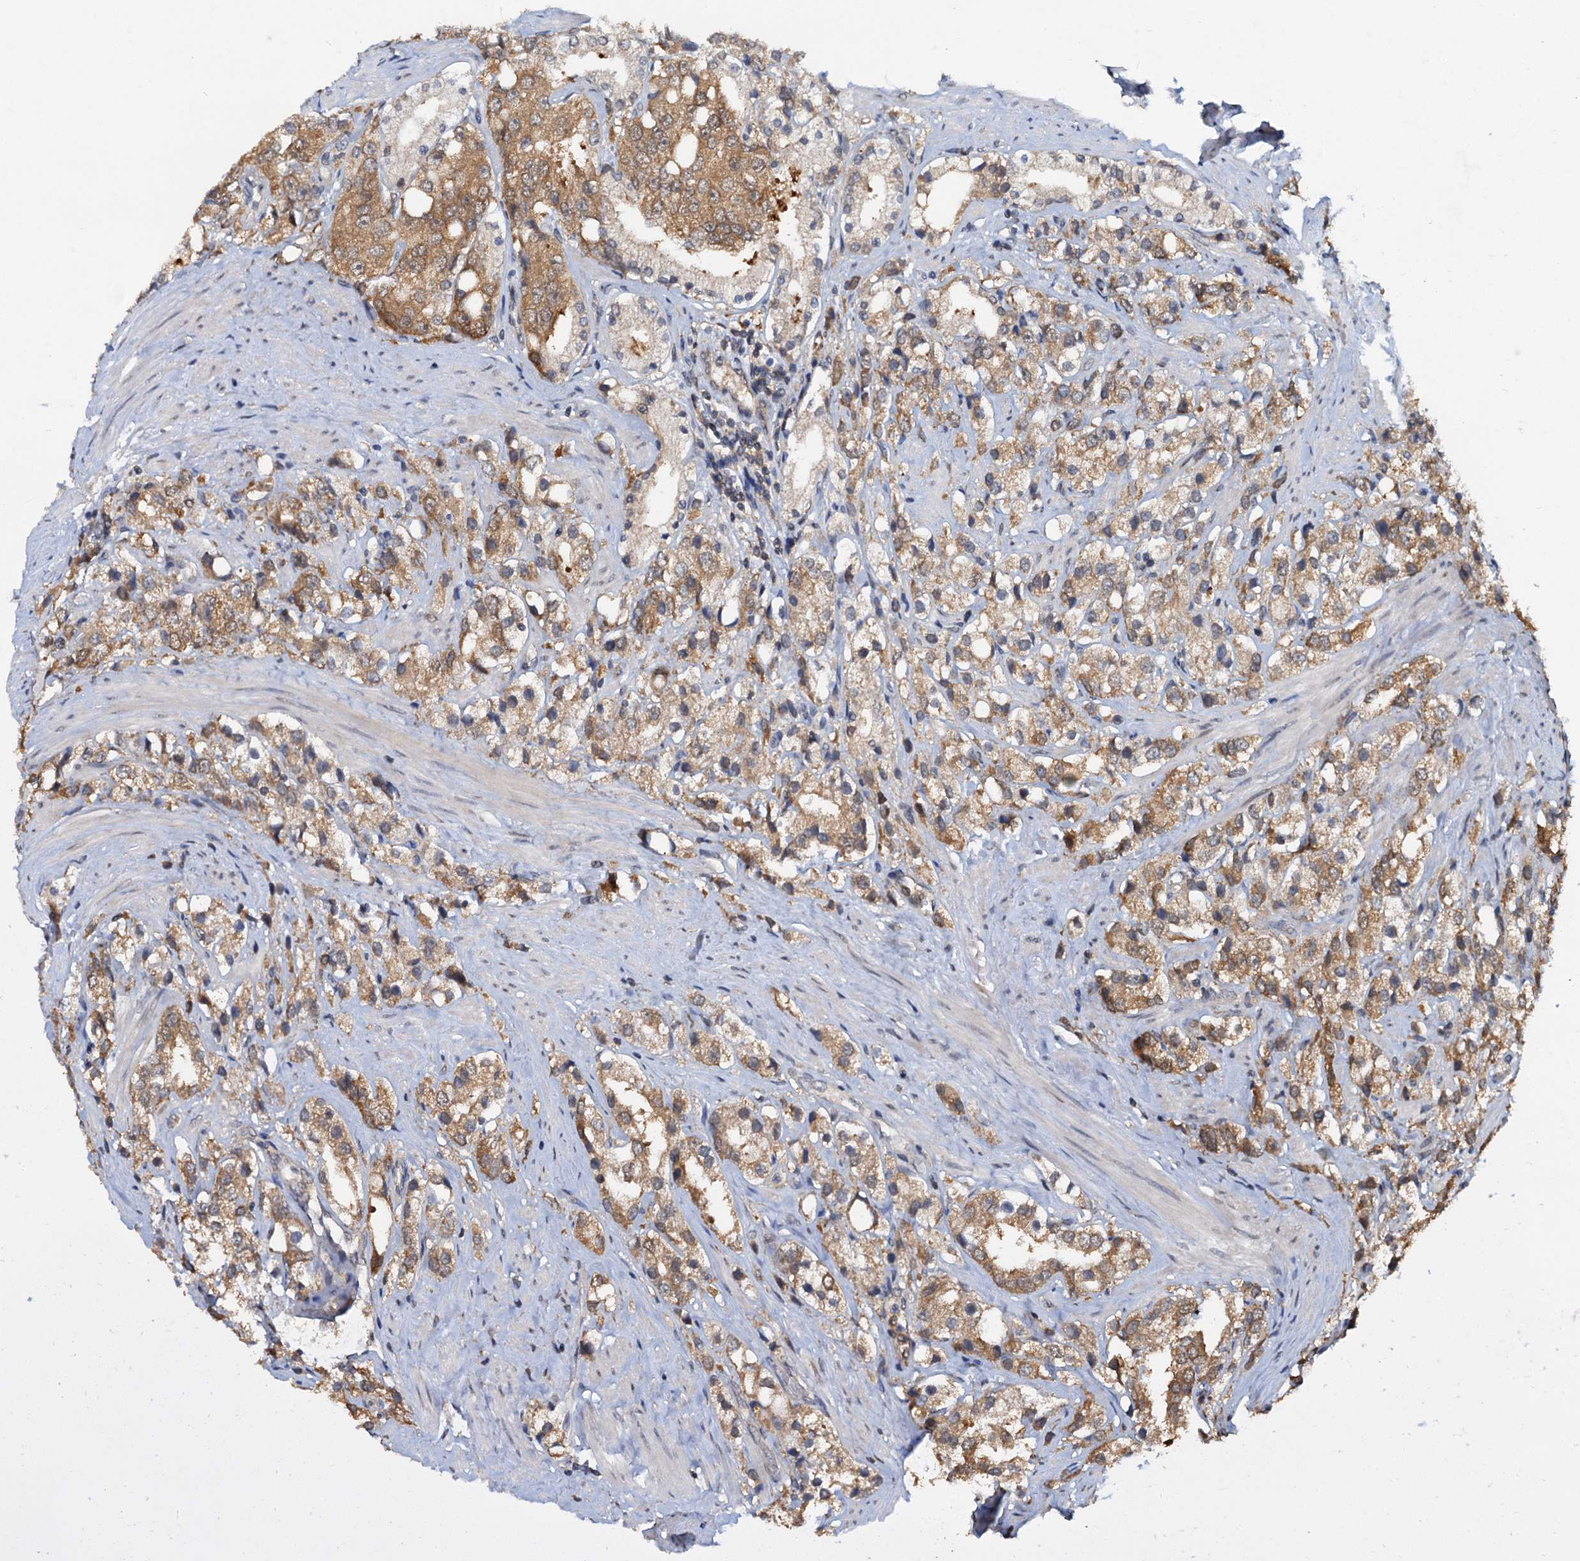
{"staining": {"intensity": "moderate", "quantity": ">75%", "location": "cytoplasmic/membranous"}, "tissue": "prostate cancer", "cell_type": "Tumor cells", "image_type": "cancer", "snomed": [{"axis": "morphology", "description": "Adenocarcinoma, NOS"}, {"axis": "topography", "description": "Prostate"}], "caption": "Immunohistochemistry micrograph of human adenocarcinoma (prostate) stained for a protein (brown), which reveals medium levels of moderate cytoplasmic/membranous positivity in about >75% of tumor cells.", "gene": "PTGES3", "patient": {"sex": "male", "age": 79}}